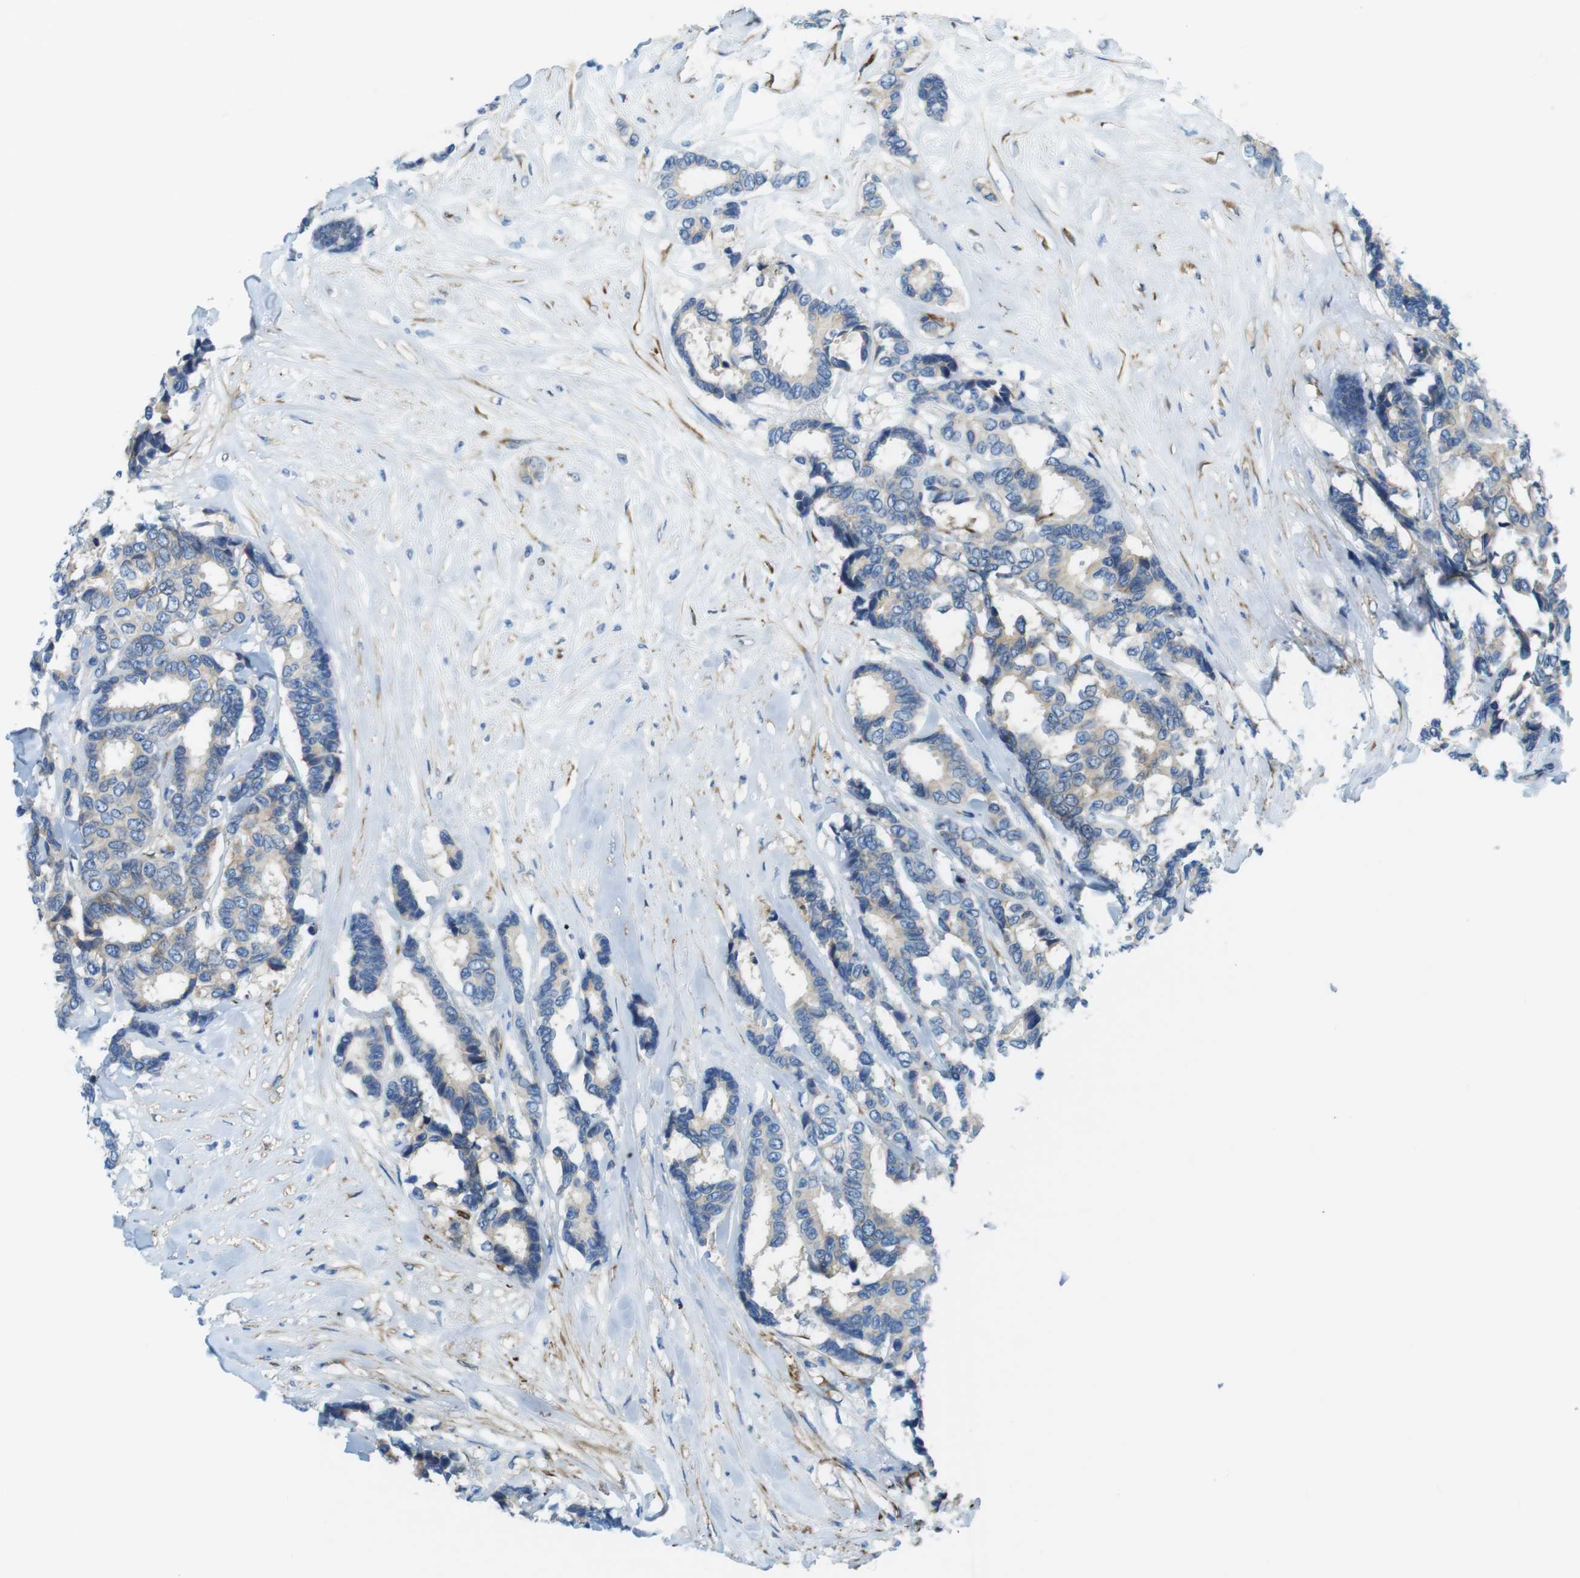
{"staining": {"intensity": "weak", "quantity": "25%-75%", "location": "cytoplasmic/membranous"}, "tissue": "breast cancer", "cell_type": "Tumor cells", "image_type": "cancer", "snomed": [{"axis": "morphology", "description": "Duct carcinoma"}, {"axis": "topography", "description": "Breast"}], "caption": "Breast cancer (intraductal carcinoma) was stained to show a protein in brown. There is low levels of weak cytoplasmic/membranous staining in about 25%-75% of tumor cells.", "gene": "EMP2", "patient": {"sex": "female", "age": 87}}